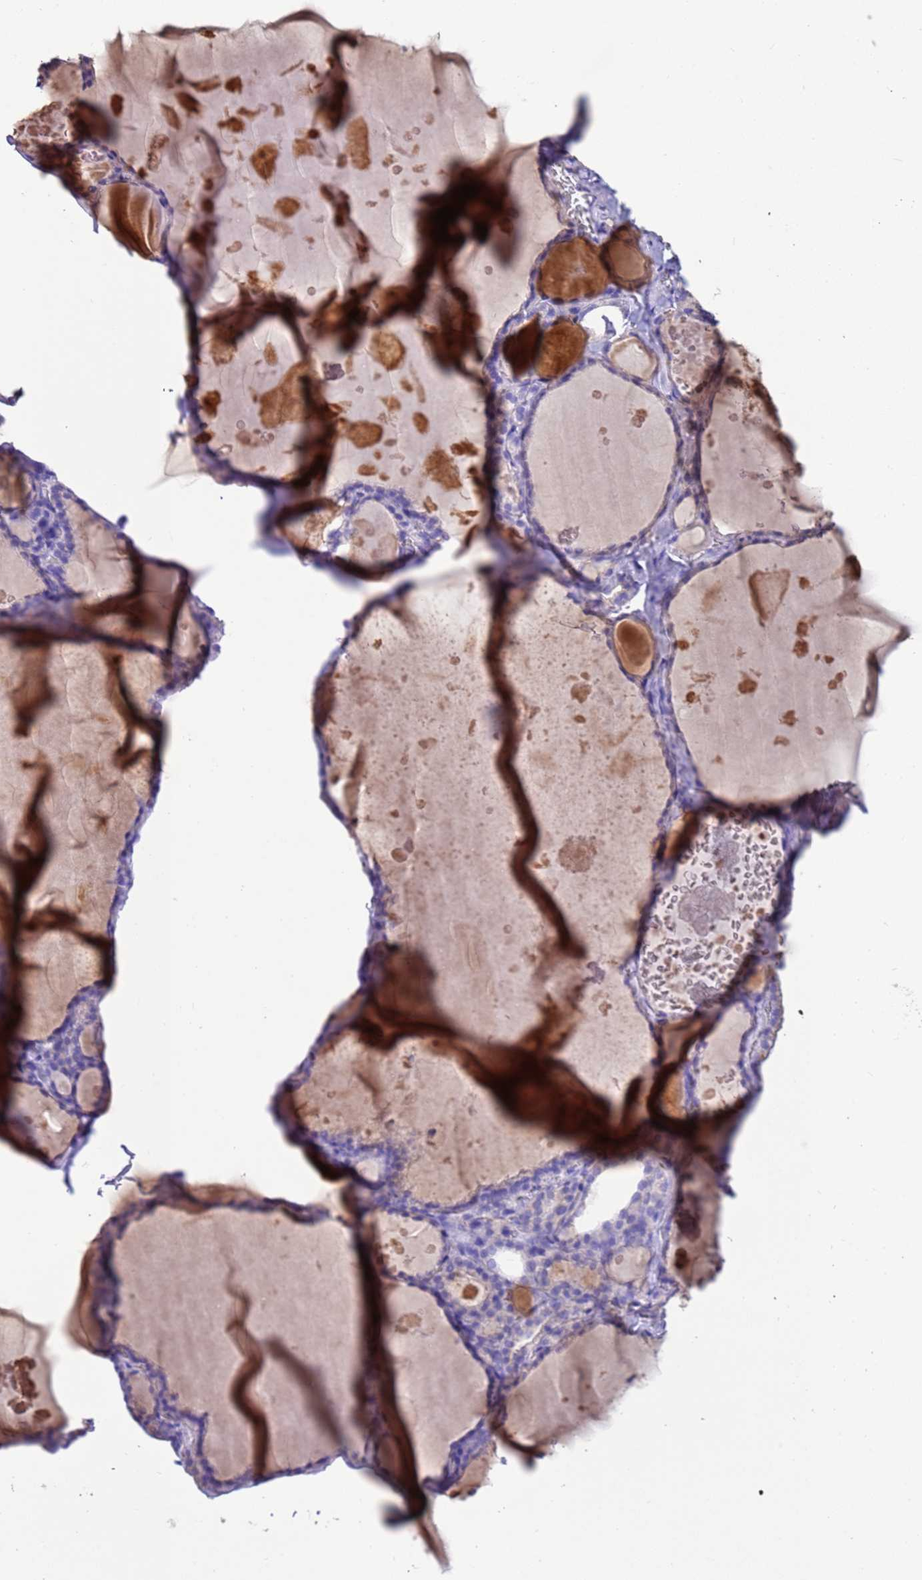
{"staining": {"intensity": "negative", "quantity": "none", "location": "none"}, "tissue": "thyroid gland", "cell_type": "Glandular cells", "image_type": "normal", "snomed": [{"axis": "morphology", "description": "Normal tissue, NOS"}, {"axis": "topography", "description": "Thyroid gland"}], "caption": "The photomicrograph shows no significant expression in glandular cells of thyroid gland. Nuclei are stained in blue.", "gene": "SRL", "patient": {"sex": "male", "age": 56}}